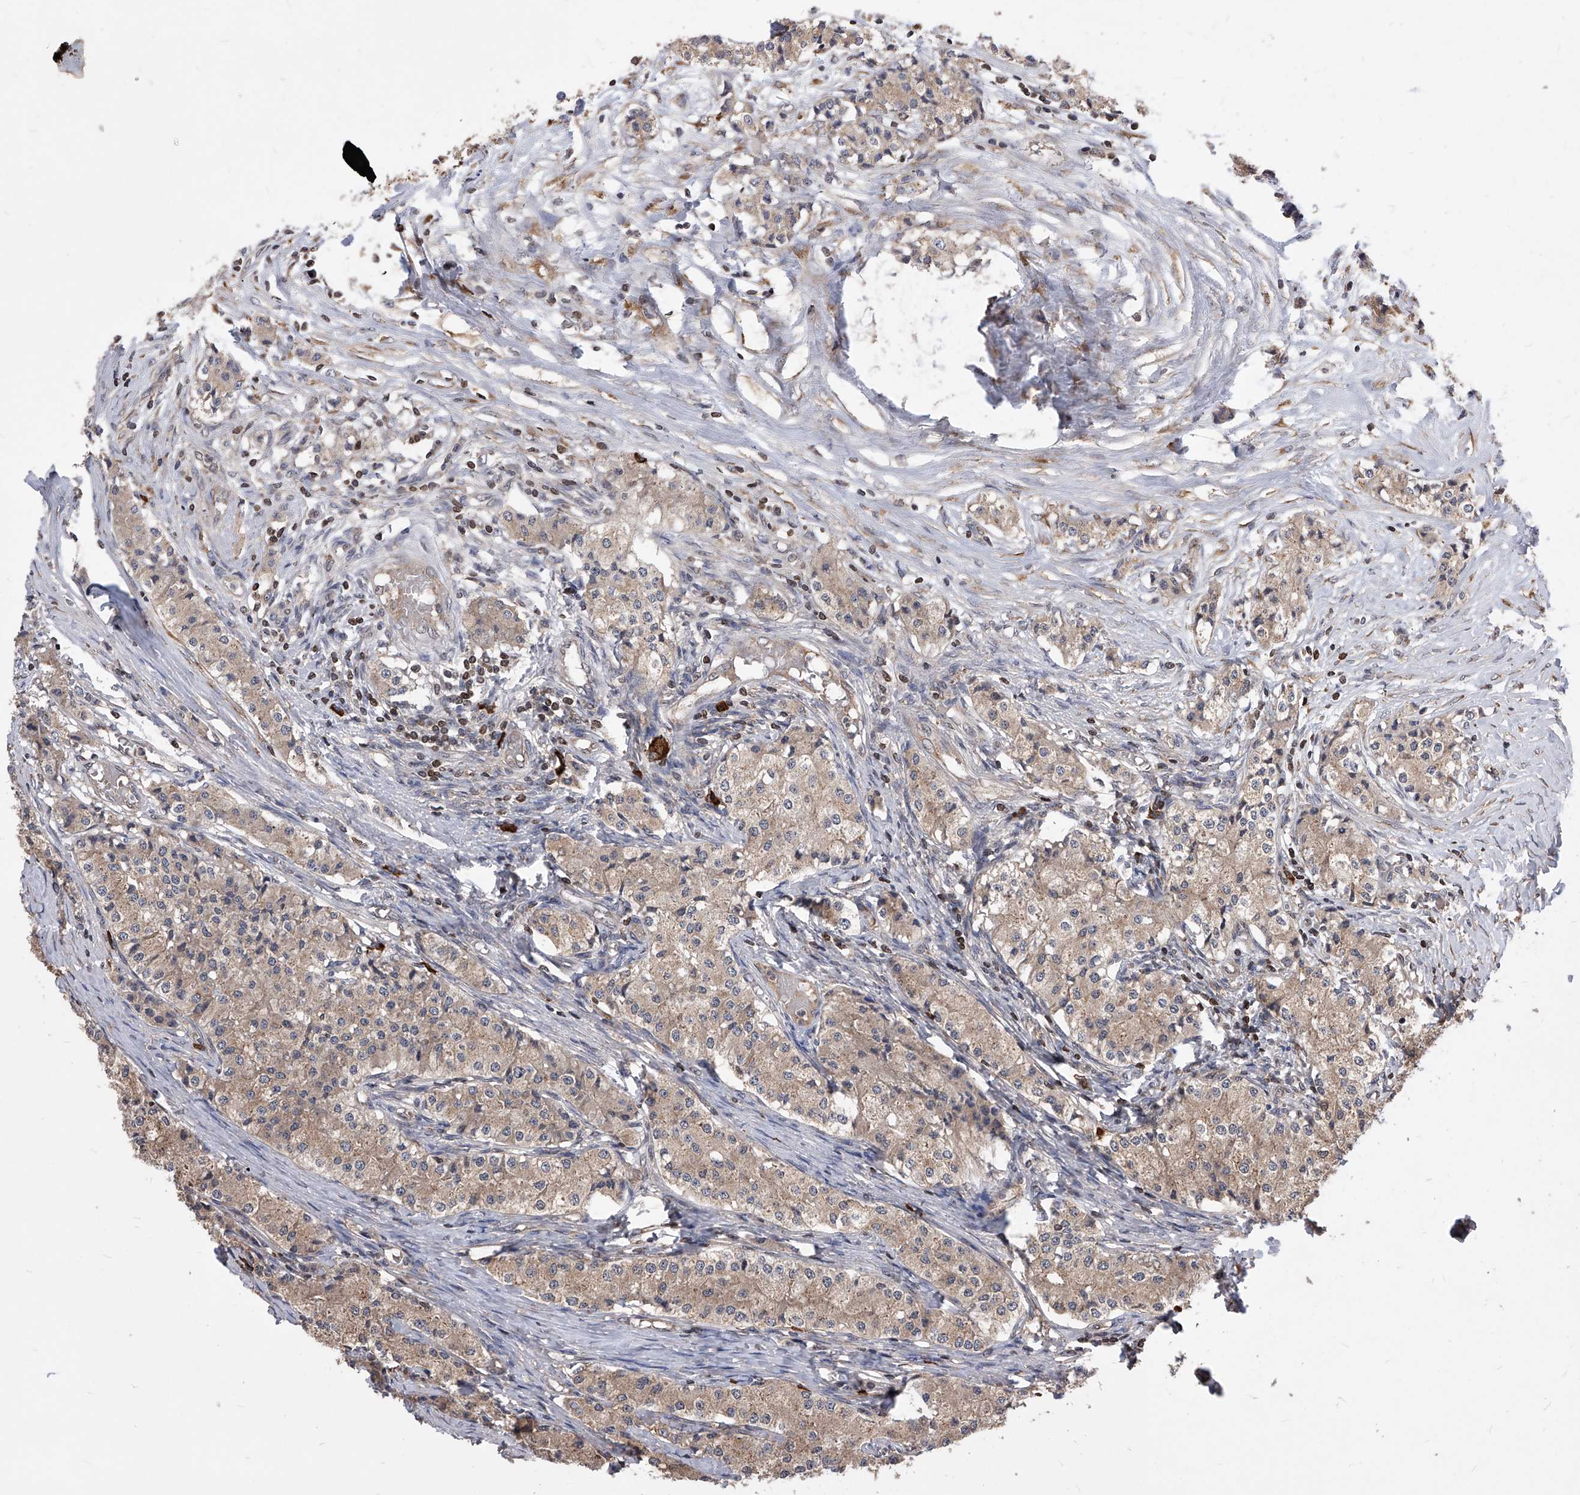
{"staining": {"intensity": "weak", "quantity": "25%-75%", "location": "cytoplasmic/membranous"}, "tissue": "carcinoid", "cell_type": "Tumor cells", "image_type": "cancer", "snomed": [{"axis": "morphology", "description": "Carcinoid, malignant, NOS"}, {"axis": "topography", "description": "Colon"}], "caption": "The photomicrograph displays immunohistochemical staining of carcinoid (malignant). There is weak cytoplasmic/membranous positivity is present in approximately 25%-75% of tumor cells.", "gene": "ID1", "patient": {"sex": "female", "age": 52}}